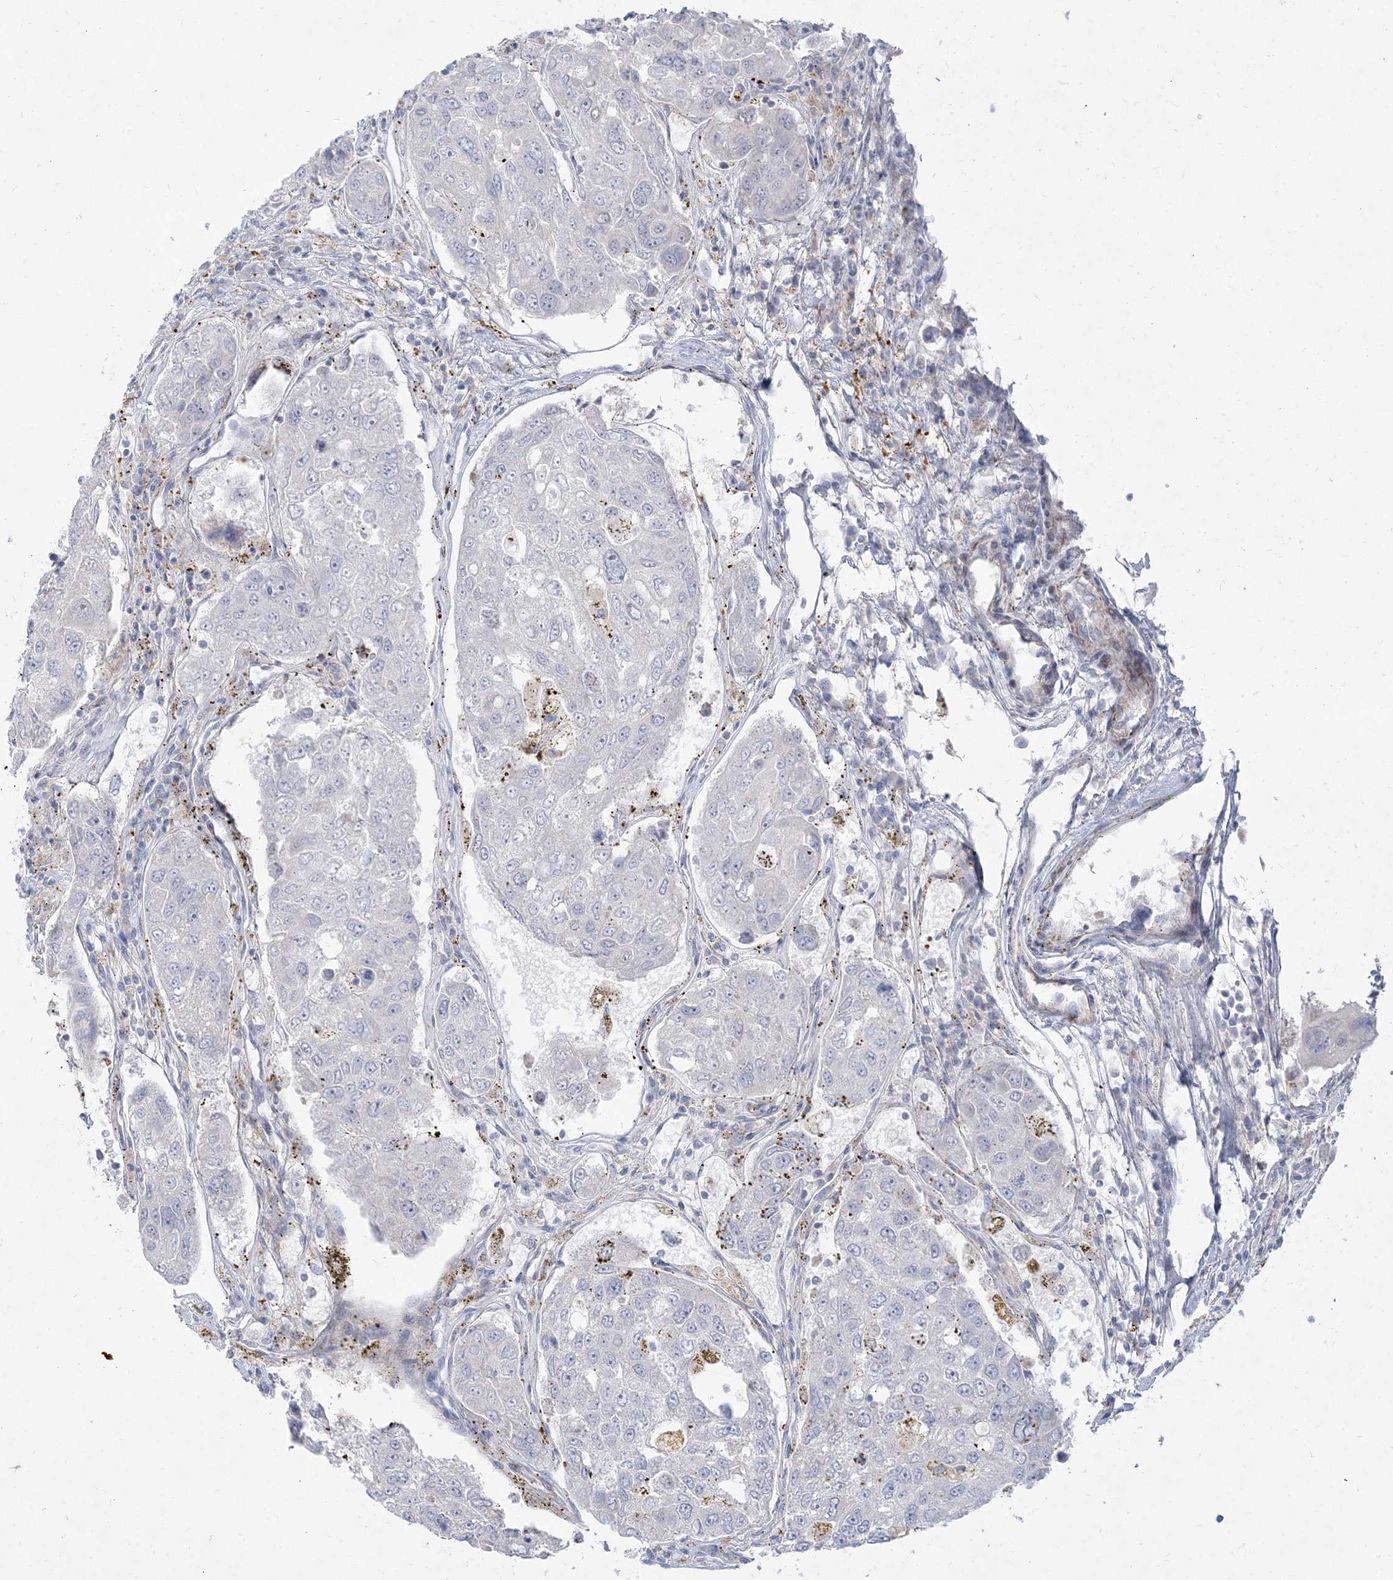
{"staining": {"intensity": "negative", "quantity": "none", "location": "none"}, "tissue": "urothelial cancer", "cell_type": "Tumor cells", "image_type": "cancer", "snomed": [{"axis": "morphology", "description": "Urothelial carcinoma, High grade"}, {"axis": "topography", "description": "Lymph node"}, {"axis": "topography", "description": "Urinary bladder"}], "caption": "High power microscopy histopathology image of an immunohistochemistry image of urothelial cancer, revealing no significant staining in tumor cells. (Immunohistochemistry (ihc), brightfield microscopy, high magnification).", "gene": "GPAT2", "patient": {"sex": "male", "age": 51}}